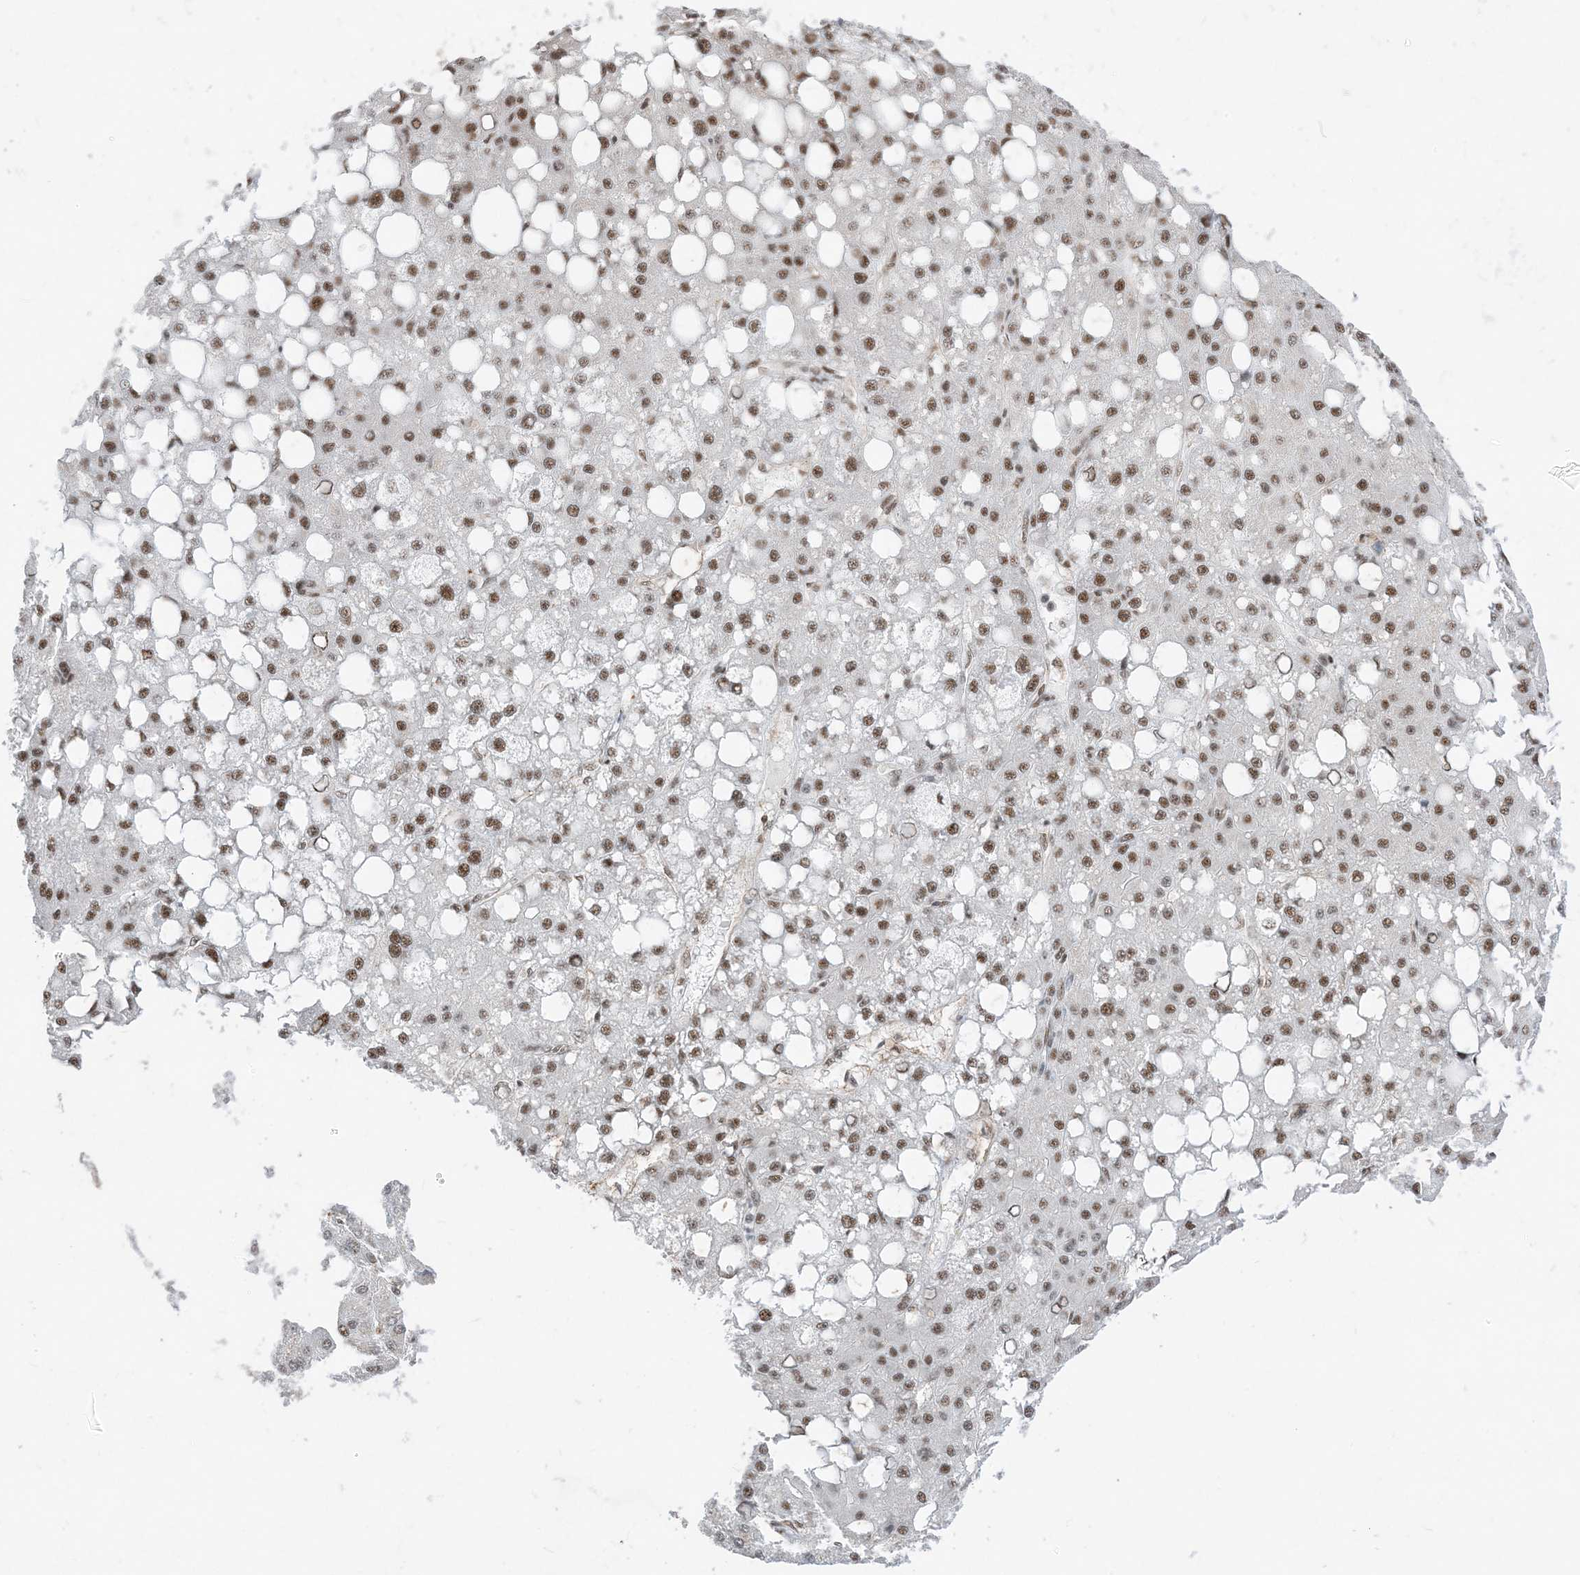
{"staining": {"intensity": "moderate", "quantity": ">75%", "location": "nuclear"}, "tissue": "liver cancer", "cell_type": "Tumor cells", "image_type": "cancer", "snomed": [{"axis": "morphology", "description": "Carcinoma, Hepatocellular, NOS"}, {"axis": "topography", "description": "Liver"}], "caption": "Immunohistochemistry photomicrograph of hepatocellular carcinoma (liver) stained for a protein (brown), which displays medium levels of moderate nuclear staining in approximately >75% of tumor cells.", "gene": "SF3A3", "patient": {"sex": "male", "age": 67}}